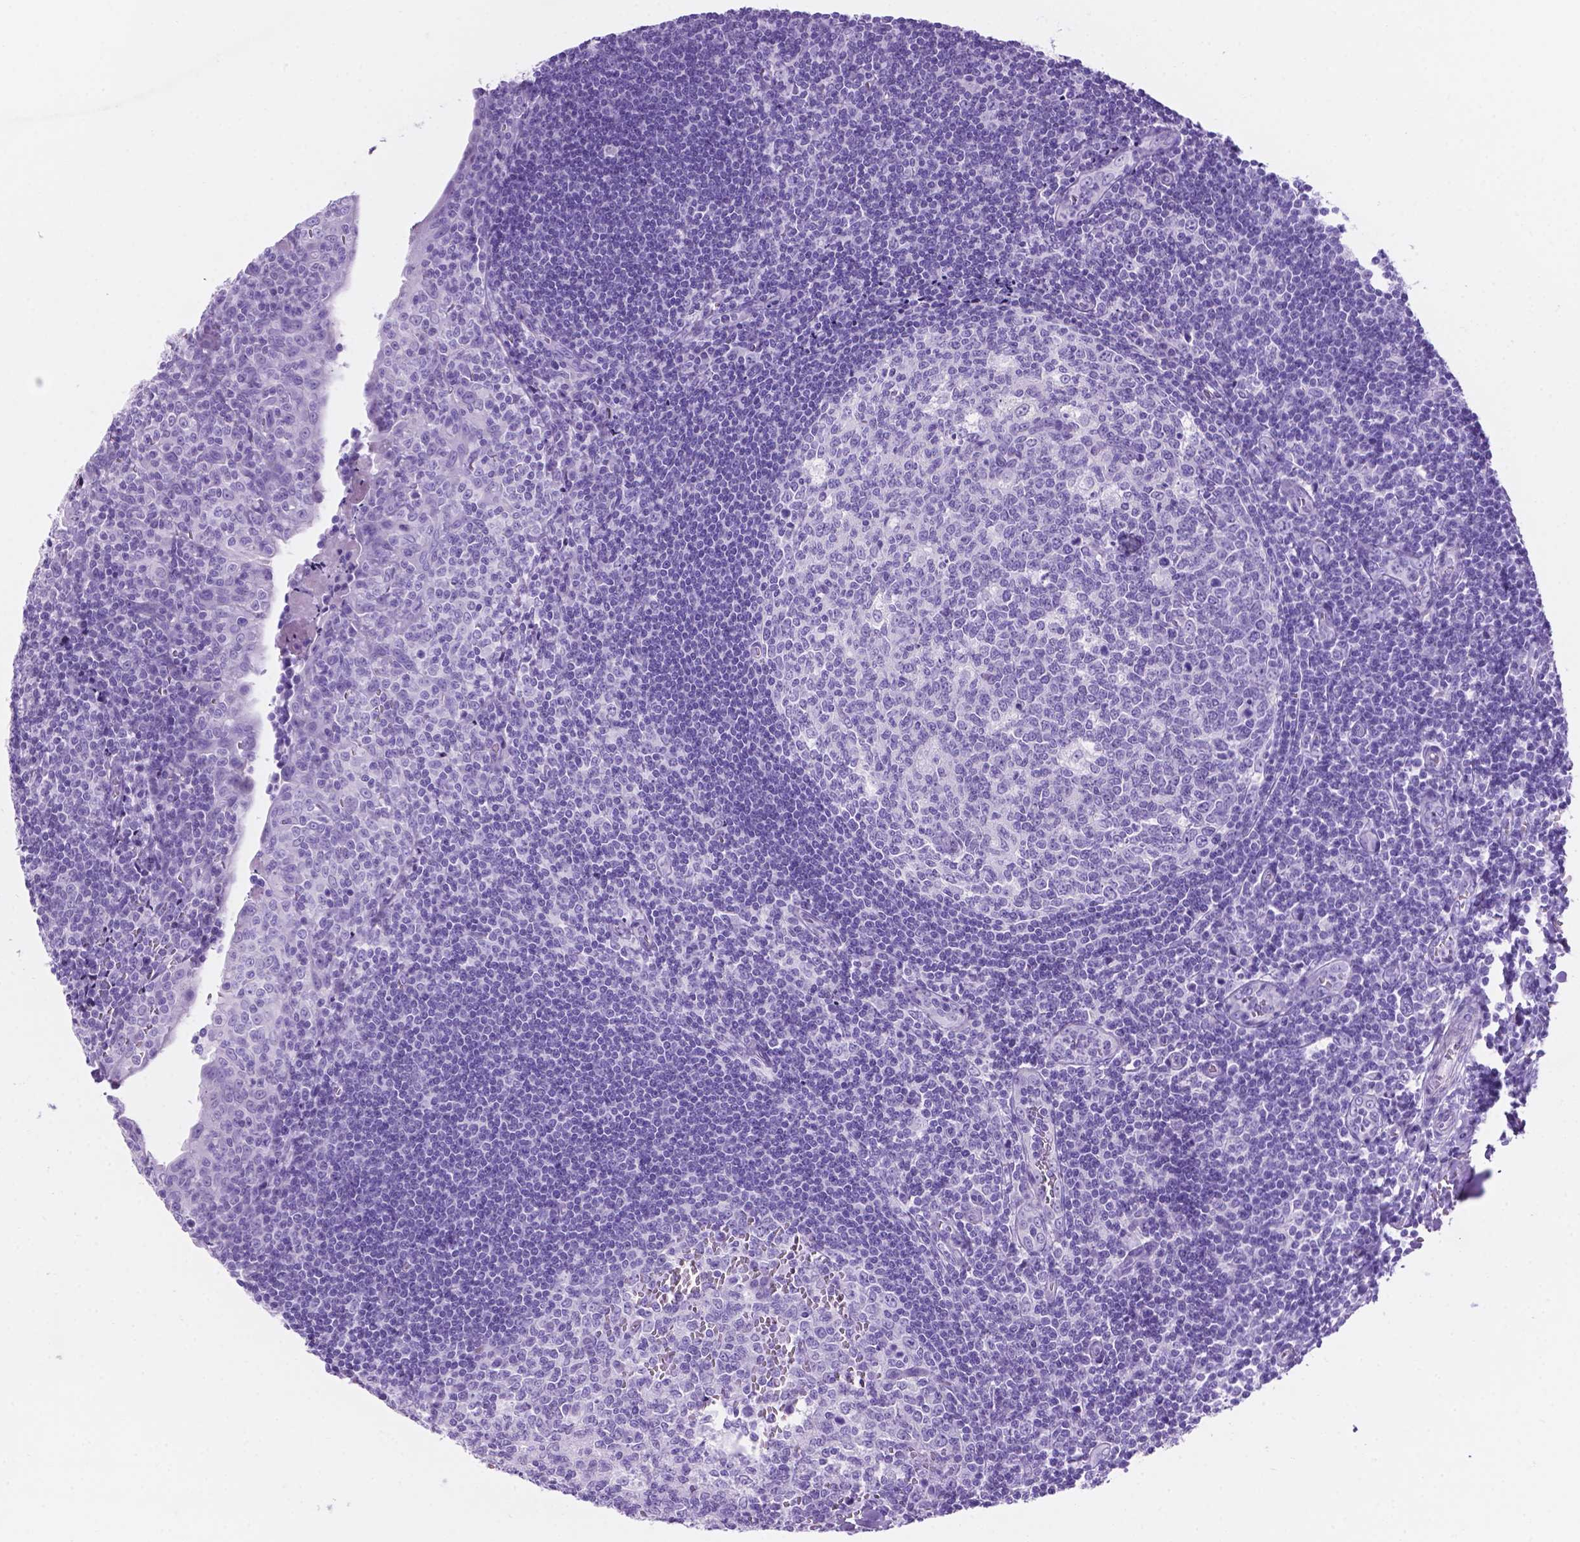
{"staining": {"intensity": "negative", "quantity": "none", "location": "none"}, "tissue": "tonsil", "cell_type": "Germinal center cells", "image_type": "normal", "snomed": [{"axis": "morphology", "description": "Normal tissue, NOS"}, {"axis": "morphology", "description": "Inflammation, NOS"}, {"axis": "topography", "description": "Tonsil"}], "caption": "The immunohistochemistry (IHC) photomicrograph has no significant staining in germinal center cells of tonsil.", "gene": "C17orf107", "patient": {"sex": "female", "age": 31}}